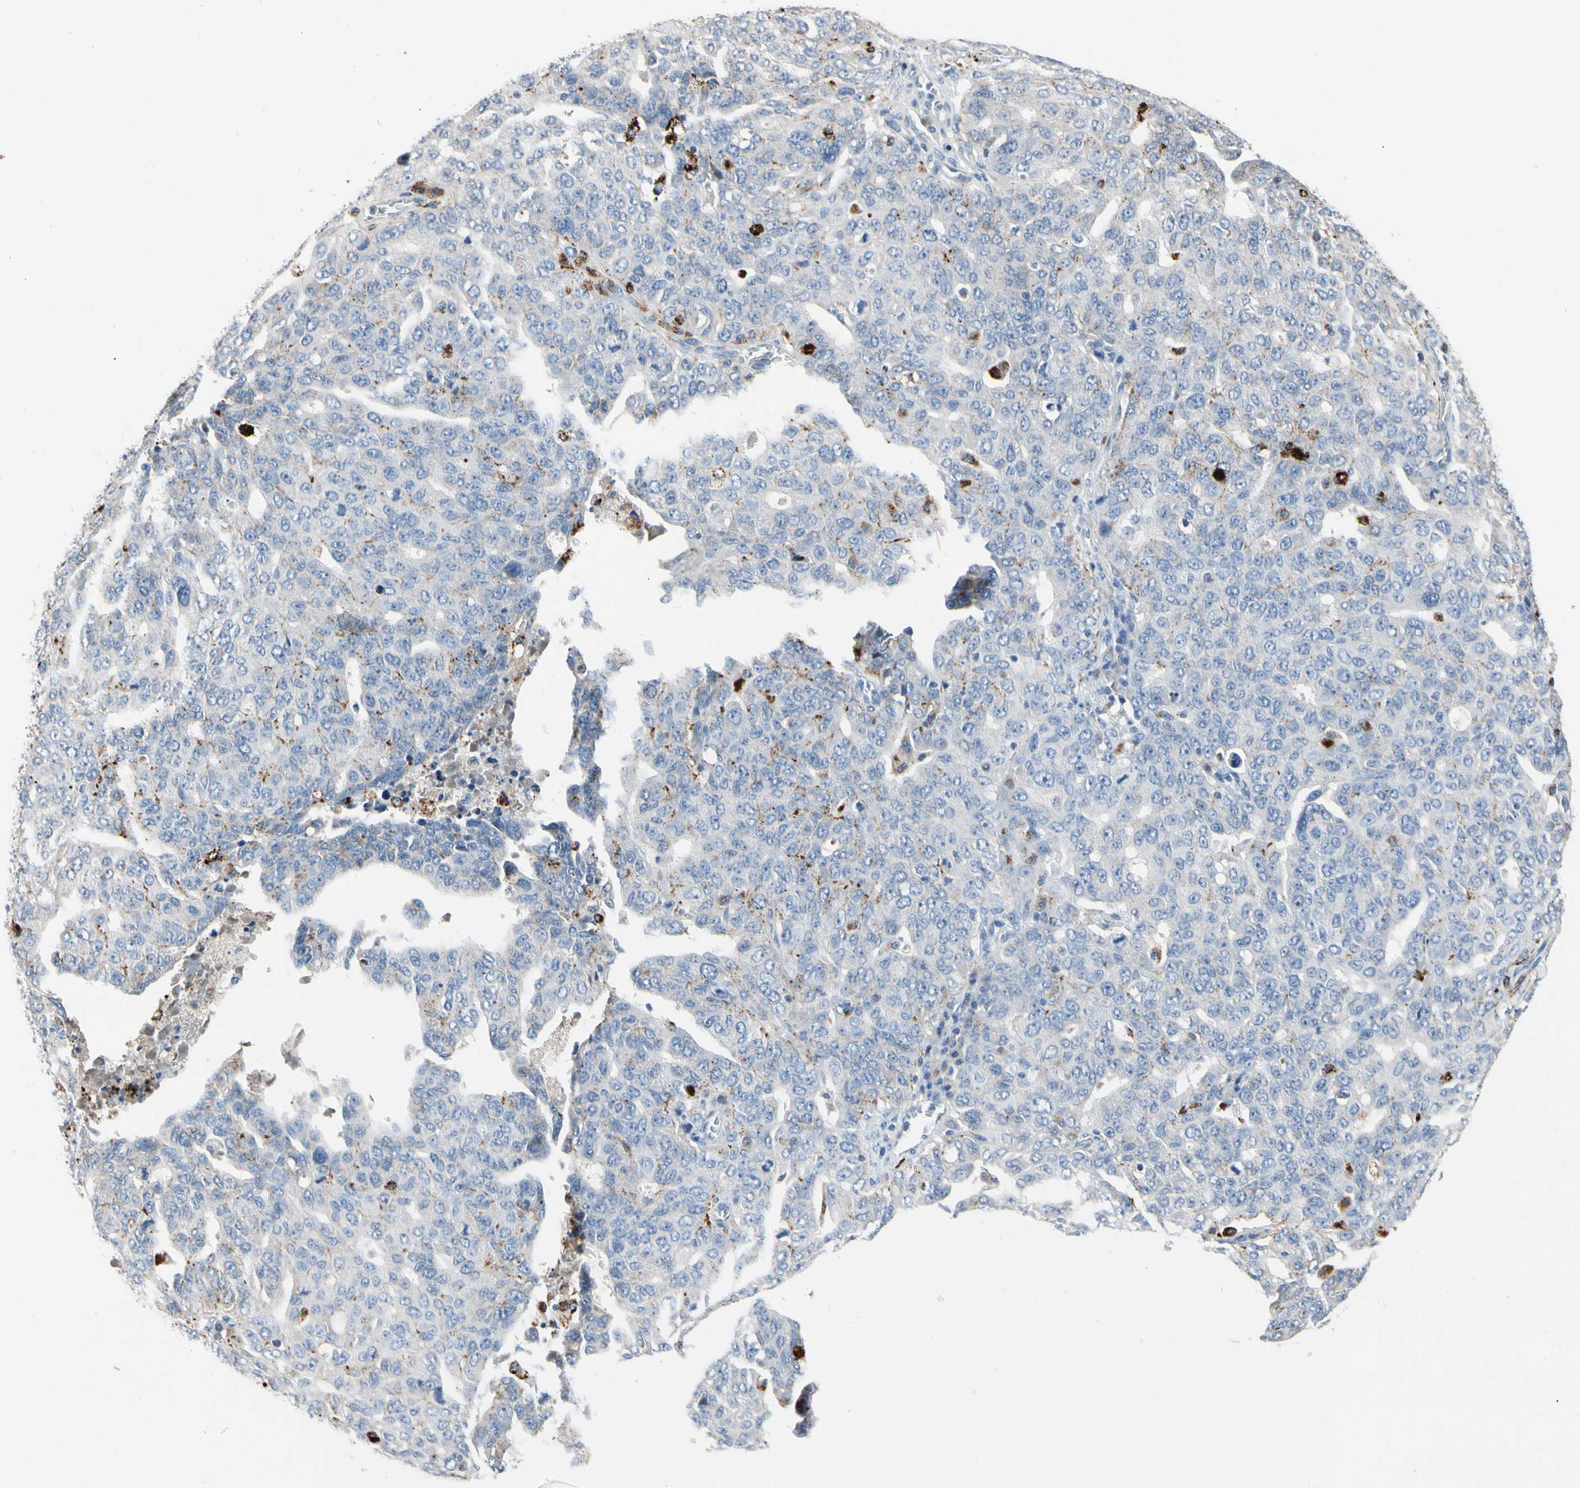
{"staining": {"intensity": "moderate", "quantity": "<25%", "location": "cytoplasmic/membranous"}, "tissue": "ovarian cancer", "cell_type": "Tumor cells", "image_type": "cancer", "snomed": [{"axis": "morphology", "description": "Carcinoma, endometroid"}, {"axis": "topography", "description": "Ovary"}], "caption": "Immunohistochemical staining of ovarian cancer demonstrates low levels of moderate cytoplasmic/membranous protein positivity in approximately <25% of tumor cells.", "gene": "RETSAT", "patient": {"sex": "female", "age": 62}}